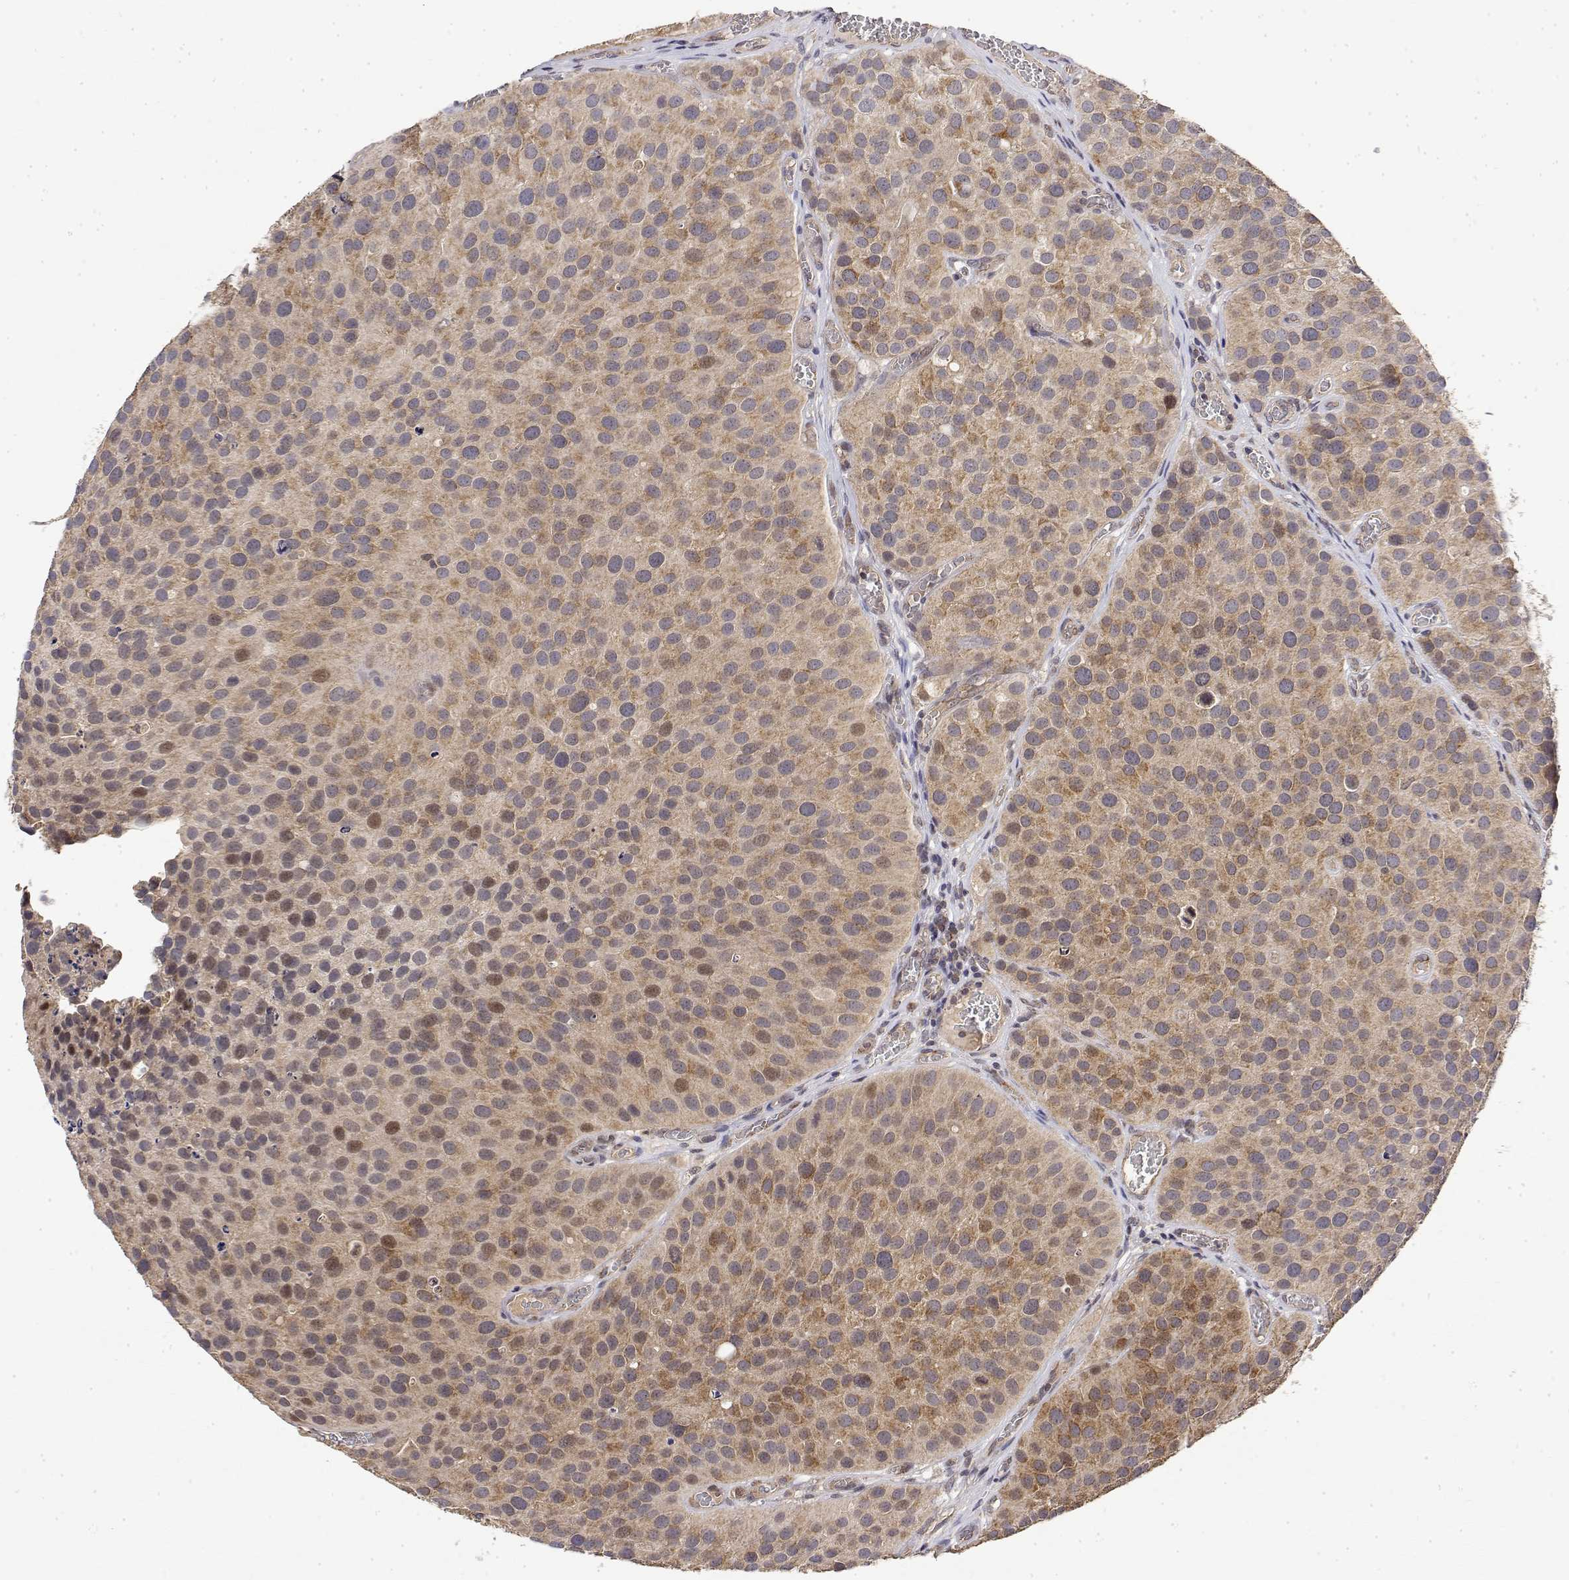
{"staining": {"intensity": "moderate", "quantity": "25%-75%", "location": "cytoplasmic/membranous,nuclear"}, "tissue": "urothelial cancer", "cell_type": "Tumor cells", "image_type": "cancer", "snomed": [{"axis": "morphology", "description": "Urothelial carcinoma, Low grade"}, {"axis": "topography", "description": "Urinary bladder"}], "caption": "Protein staining reveals moderate cytoplasmic/membranous and nuclear positivity in about 25%-75% of tumor cells in urothelial cancer. (DAB IHC, brown staining for protein, blue staining for nuclei).", "gene": "GADD45GIP1", "patient": {"sex": "female", "age": 69}}